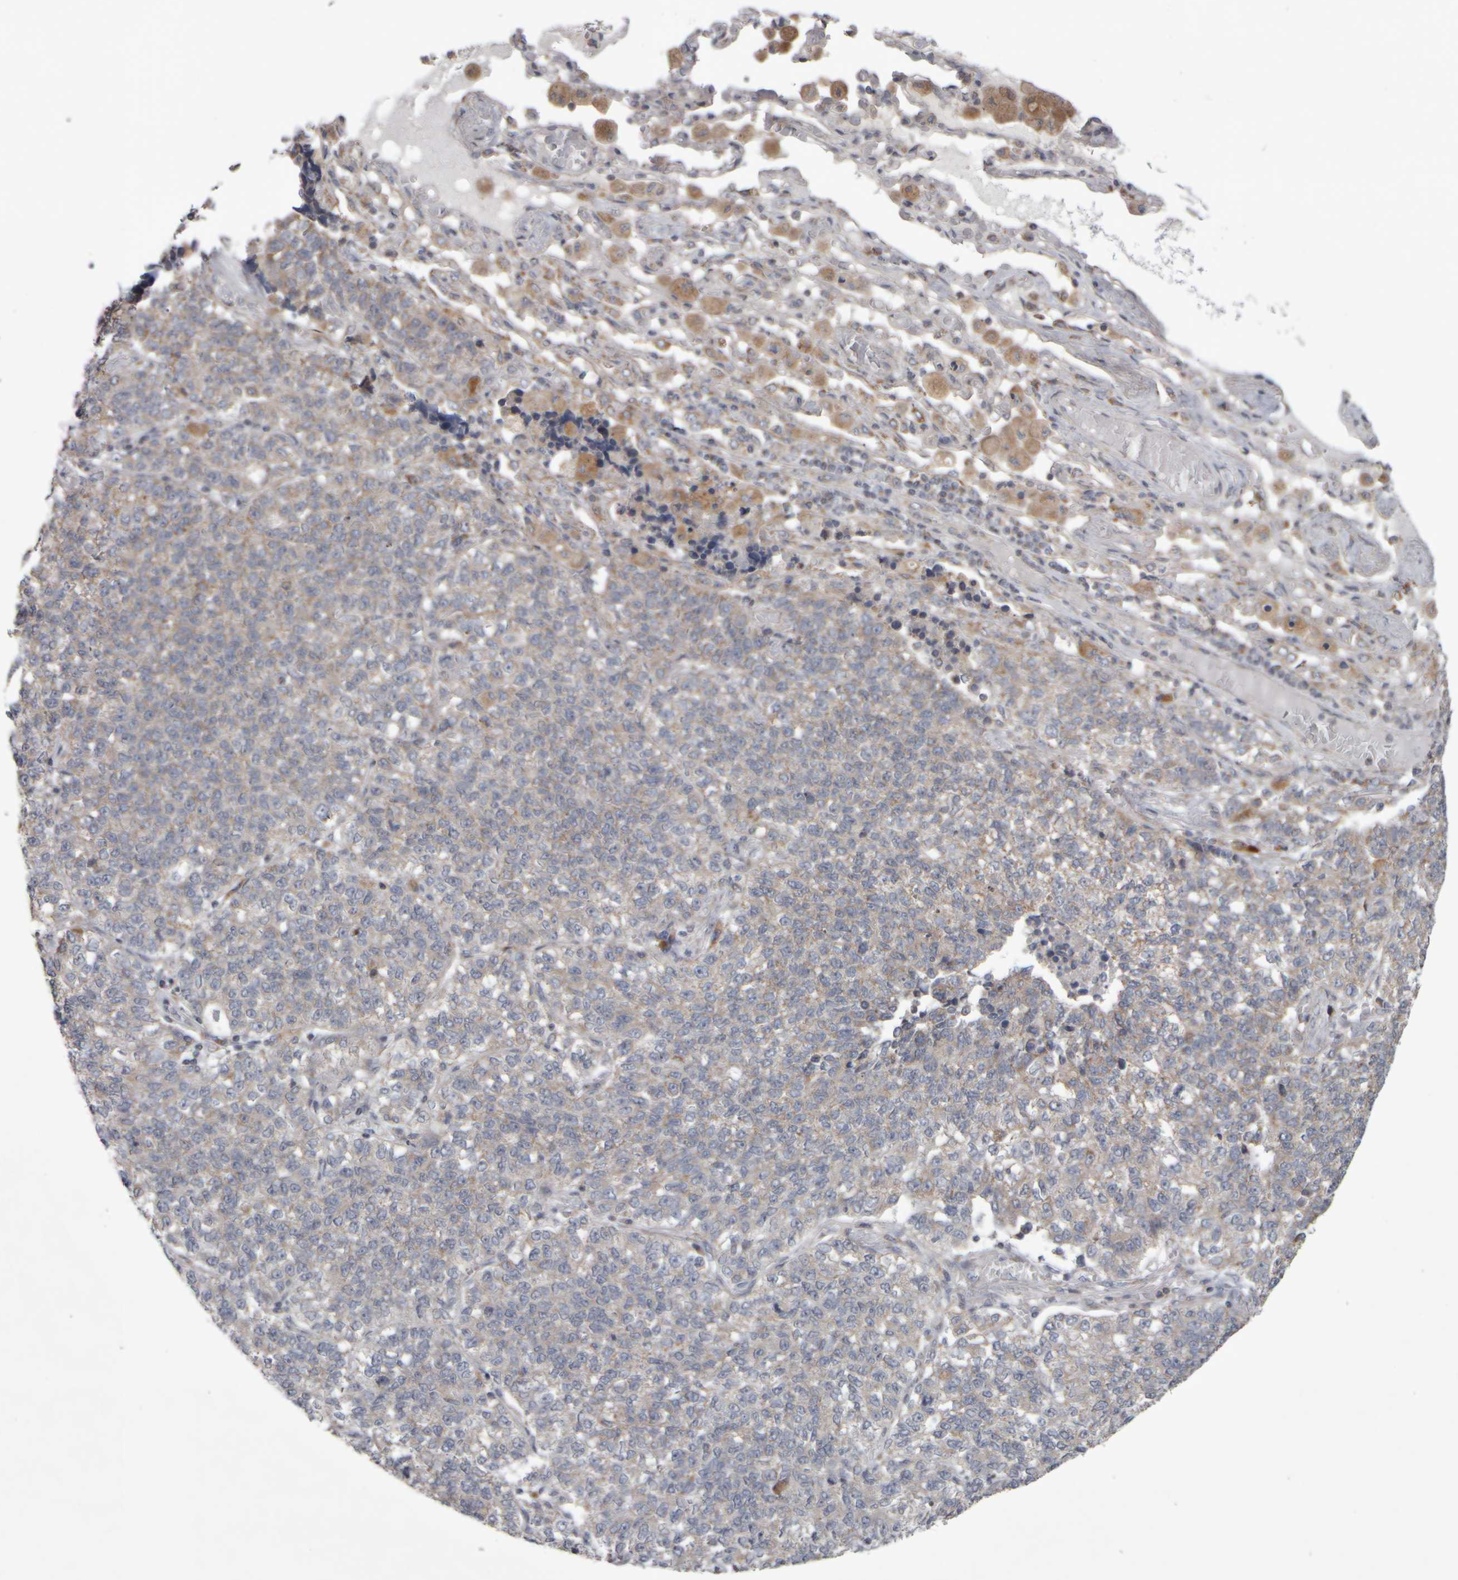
{"staining": {"intensity": "weak", "quantity": "25%-75%", "location": "cytoplasmic/membranous"}, "tissue": "lung cancer", "cell_type": "Tumor cells", "image_type": "cancer", "snomed": [{"axis": "morphology", "description": "Adenocarcinoma, NOS"}, {"axis": "topography", "description": "Lung"}], "caption": "This image demonstrates immunohistochemistry staining of lung cancer (adenocarcinoma), with low weak cytoplasmic/membranous expression in approximately 25%-75% of tumor cells.", "gene": "SCO1", "patient": {"sex": "male", "age": 49}}